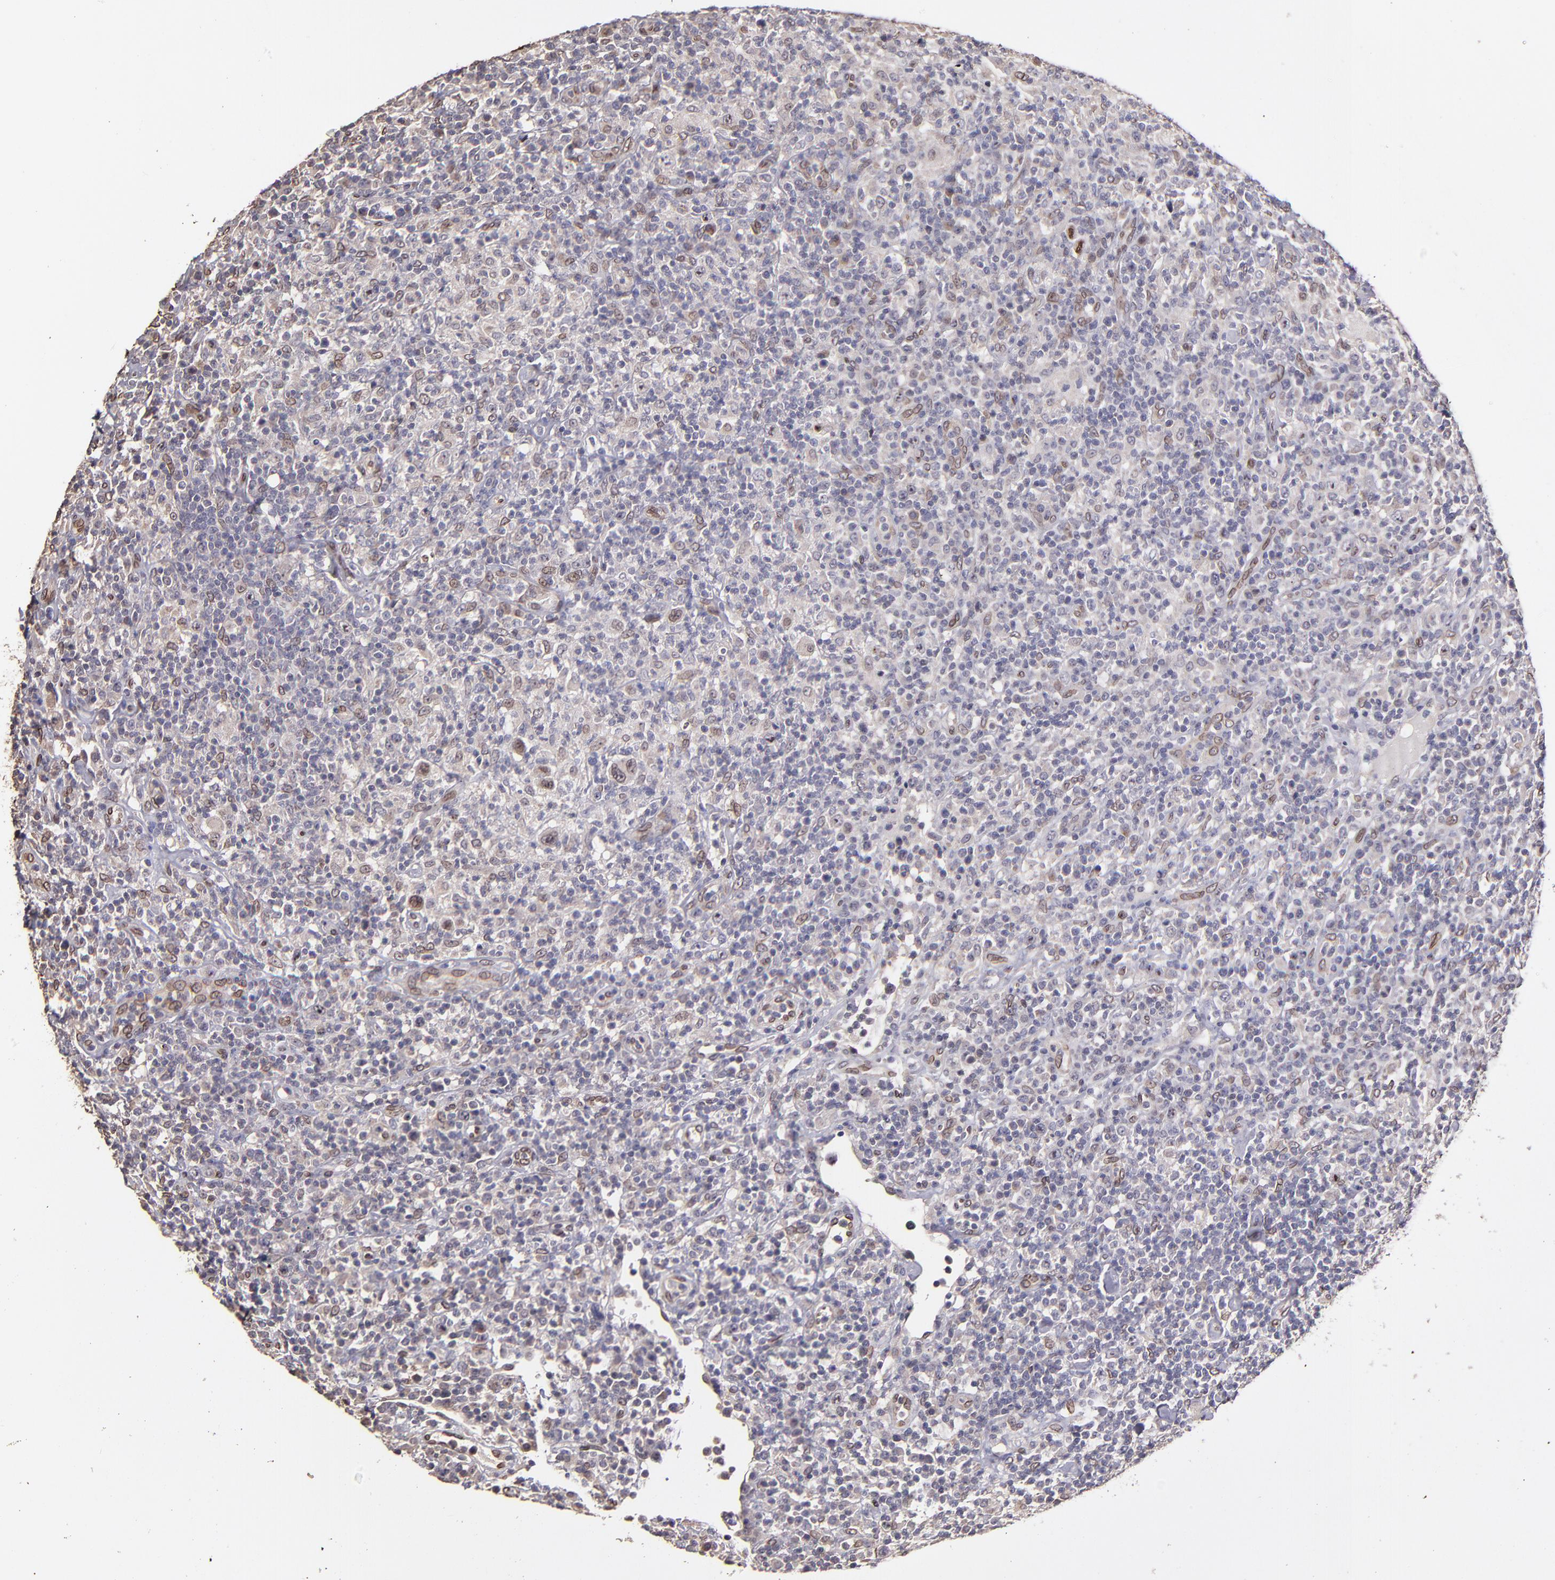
{"staining": {"intensity": "weak", "quantity": "<25%", "location": "cytoplasmic/membranous,nuclear"}, "tissue": "lymphoma", "cell_type": "Tumor cells", "image_type": "cancer", "snomed": [{"axis": "morphology", "description": "Hodgkin's disease, NOS"}, {"axis": "topography", "description": "Lymph node"}], "caption": "This is an immunohistochemistry (IHC) photomicrograph of Hodgkin's disease. There is no staining in tumor cells.", "gene": "PUM3", "patient": {"sex": "male", "age": 65}}